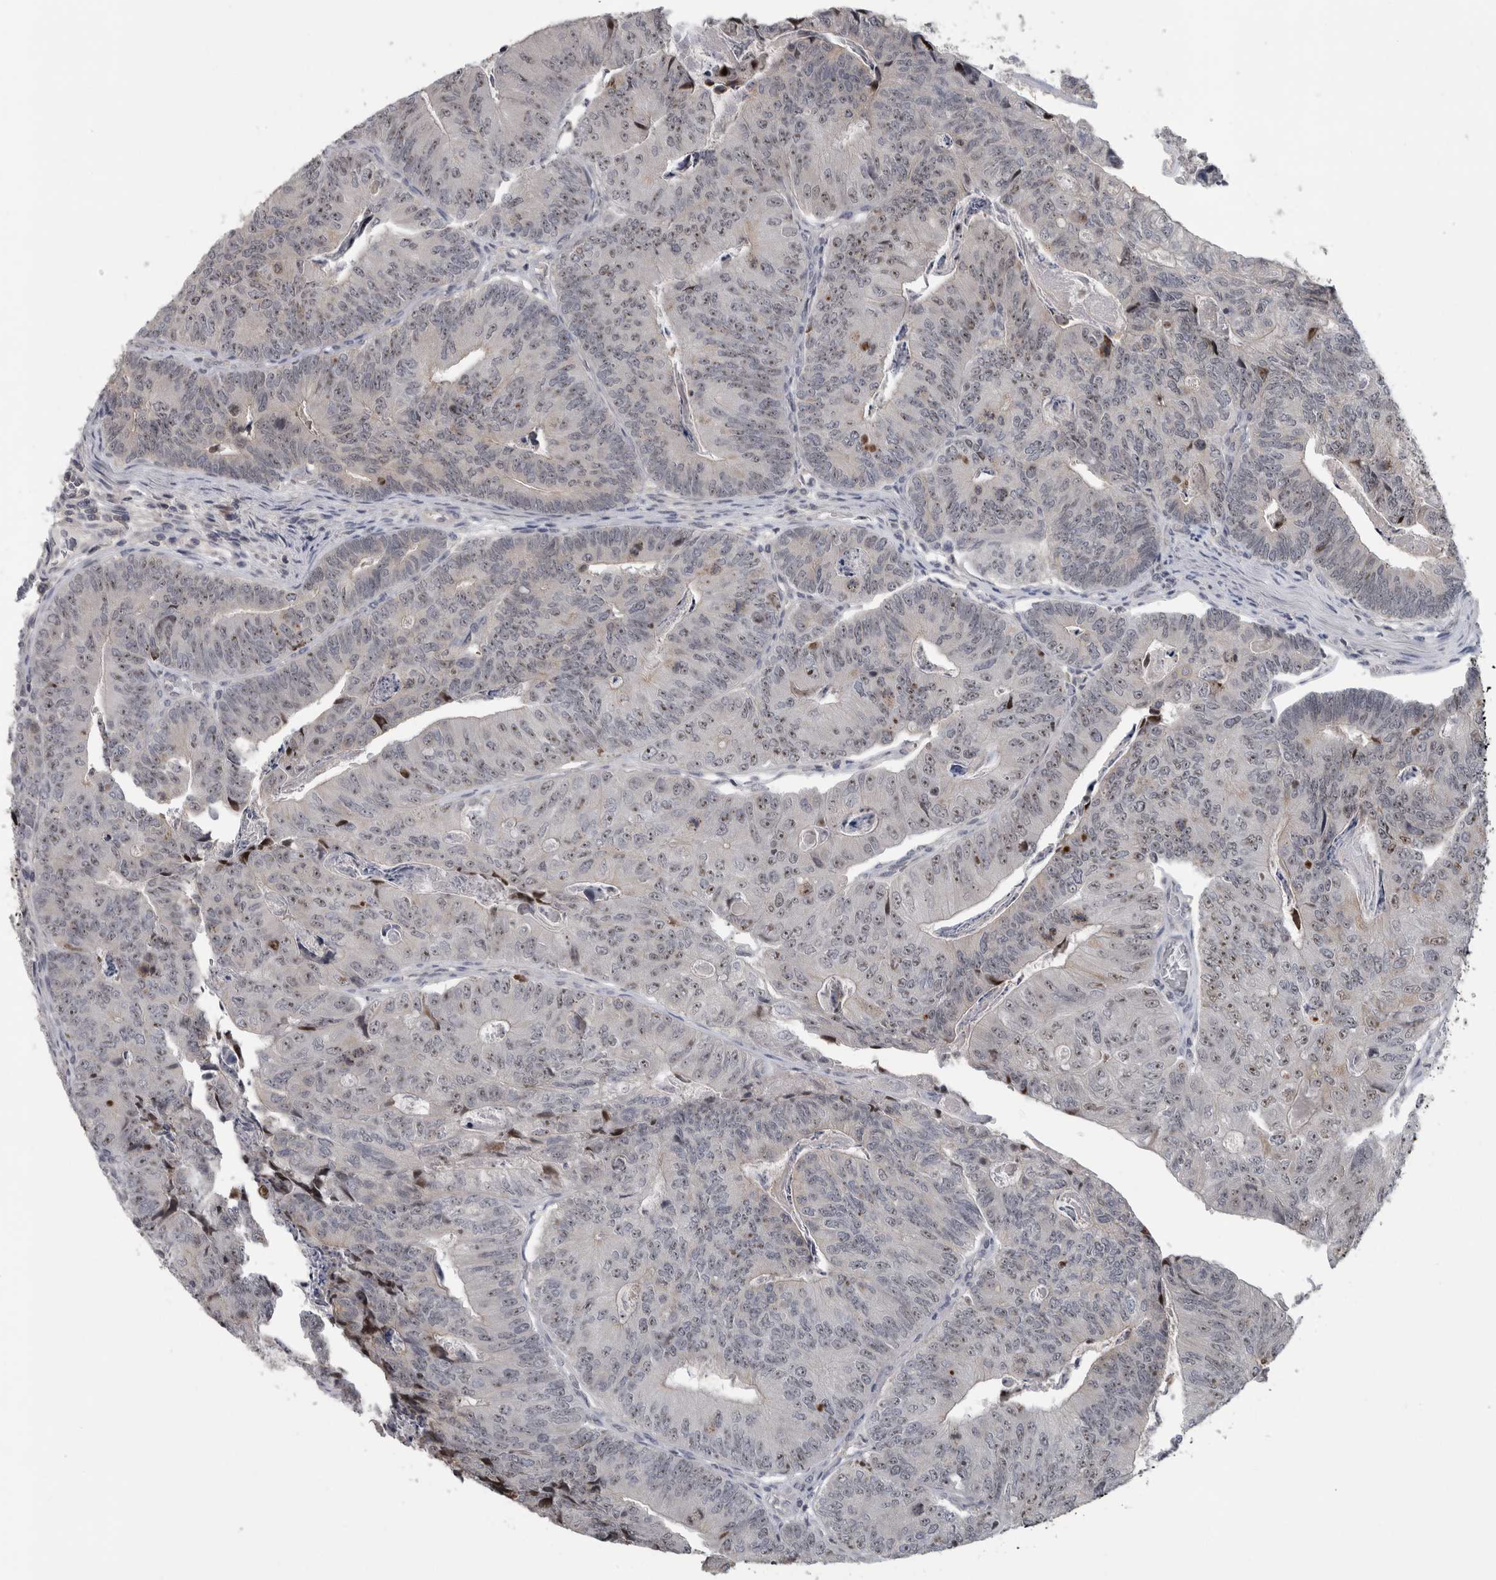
{"staining": {"intensity": "moderate", "quantity": "25%-75%", "location": "nuclear"}, "tissue": "colorectal cancer", "cell_type": "Tumor cells", "image_type": "cancer", "snomed": [{"axis": "morphology", "description": "Adenocarcinoma, NOS"}, {"axis": "topography", "description": "Colon"}], "caption": "High-power microscopy captured an immunohistochemistry histopathology image of colorectal cancer (adenocarcinoma), revealing moderate nuclear expression in about 25%-75% of tumor cells. (brown staining indicates protein expression, while blue staining denotes nuclei).", "gene": "RBM28", "patient": {"sex": "female", "age": 67}}